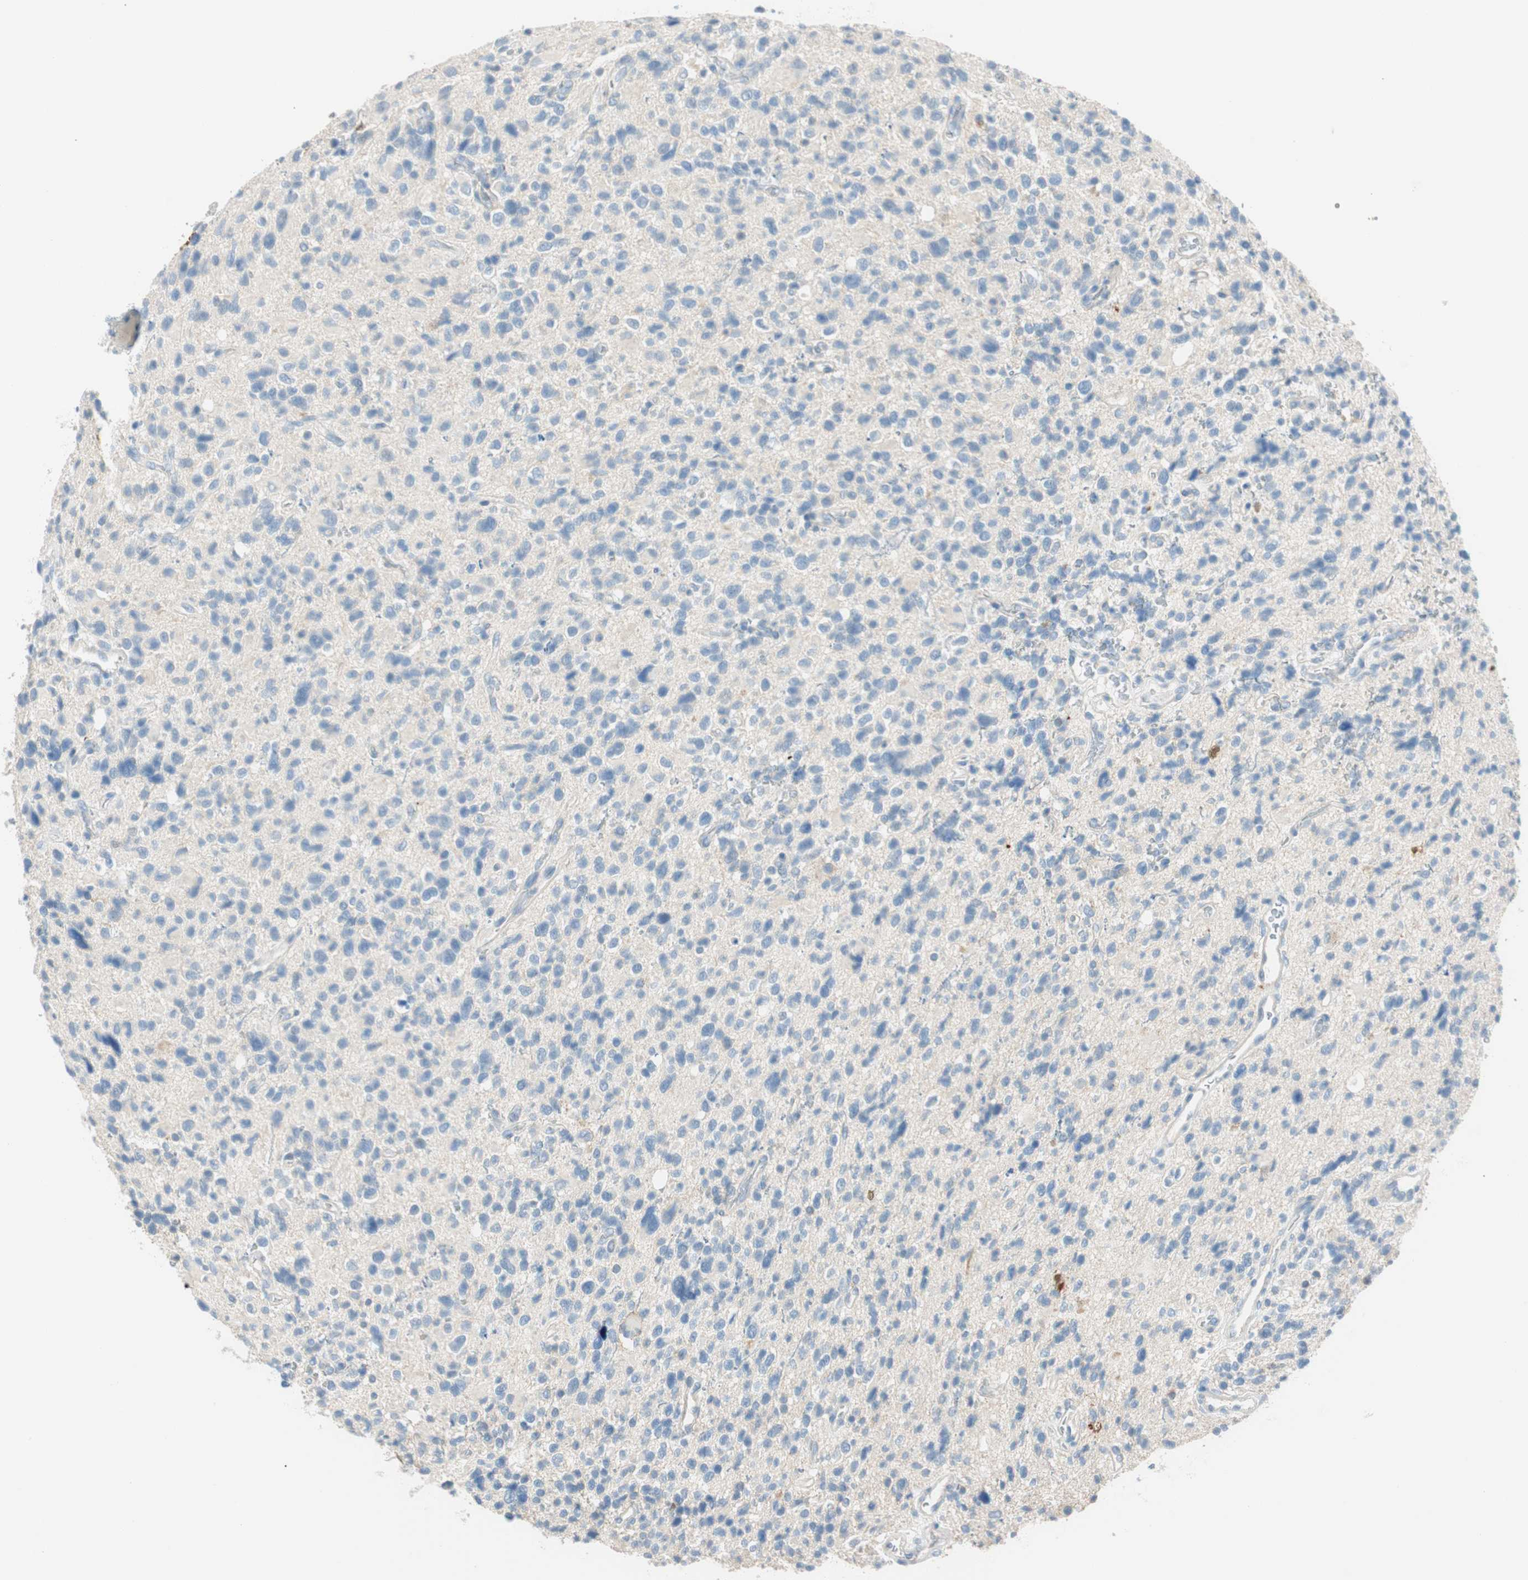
{"staining": {"intensity": "negative", "quantity": "none", "location": "none"}, "tissue": "glioma", "cell_type": "Tumor cells", "image_type": "cancer", "snomed": [{"axis": "morphology", "description": "Glioma, malignant, High grade"}, {"axis": "topography", "description": "Brain"}], "caption": "This is an IHC histopathology image of human malignant glioma (high-grade). There is no staining in tumor cells.", "gene": "PTTG1", "patient": {"sex": "male", "age": 48}}